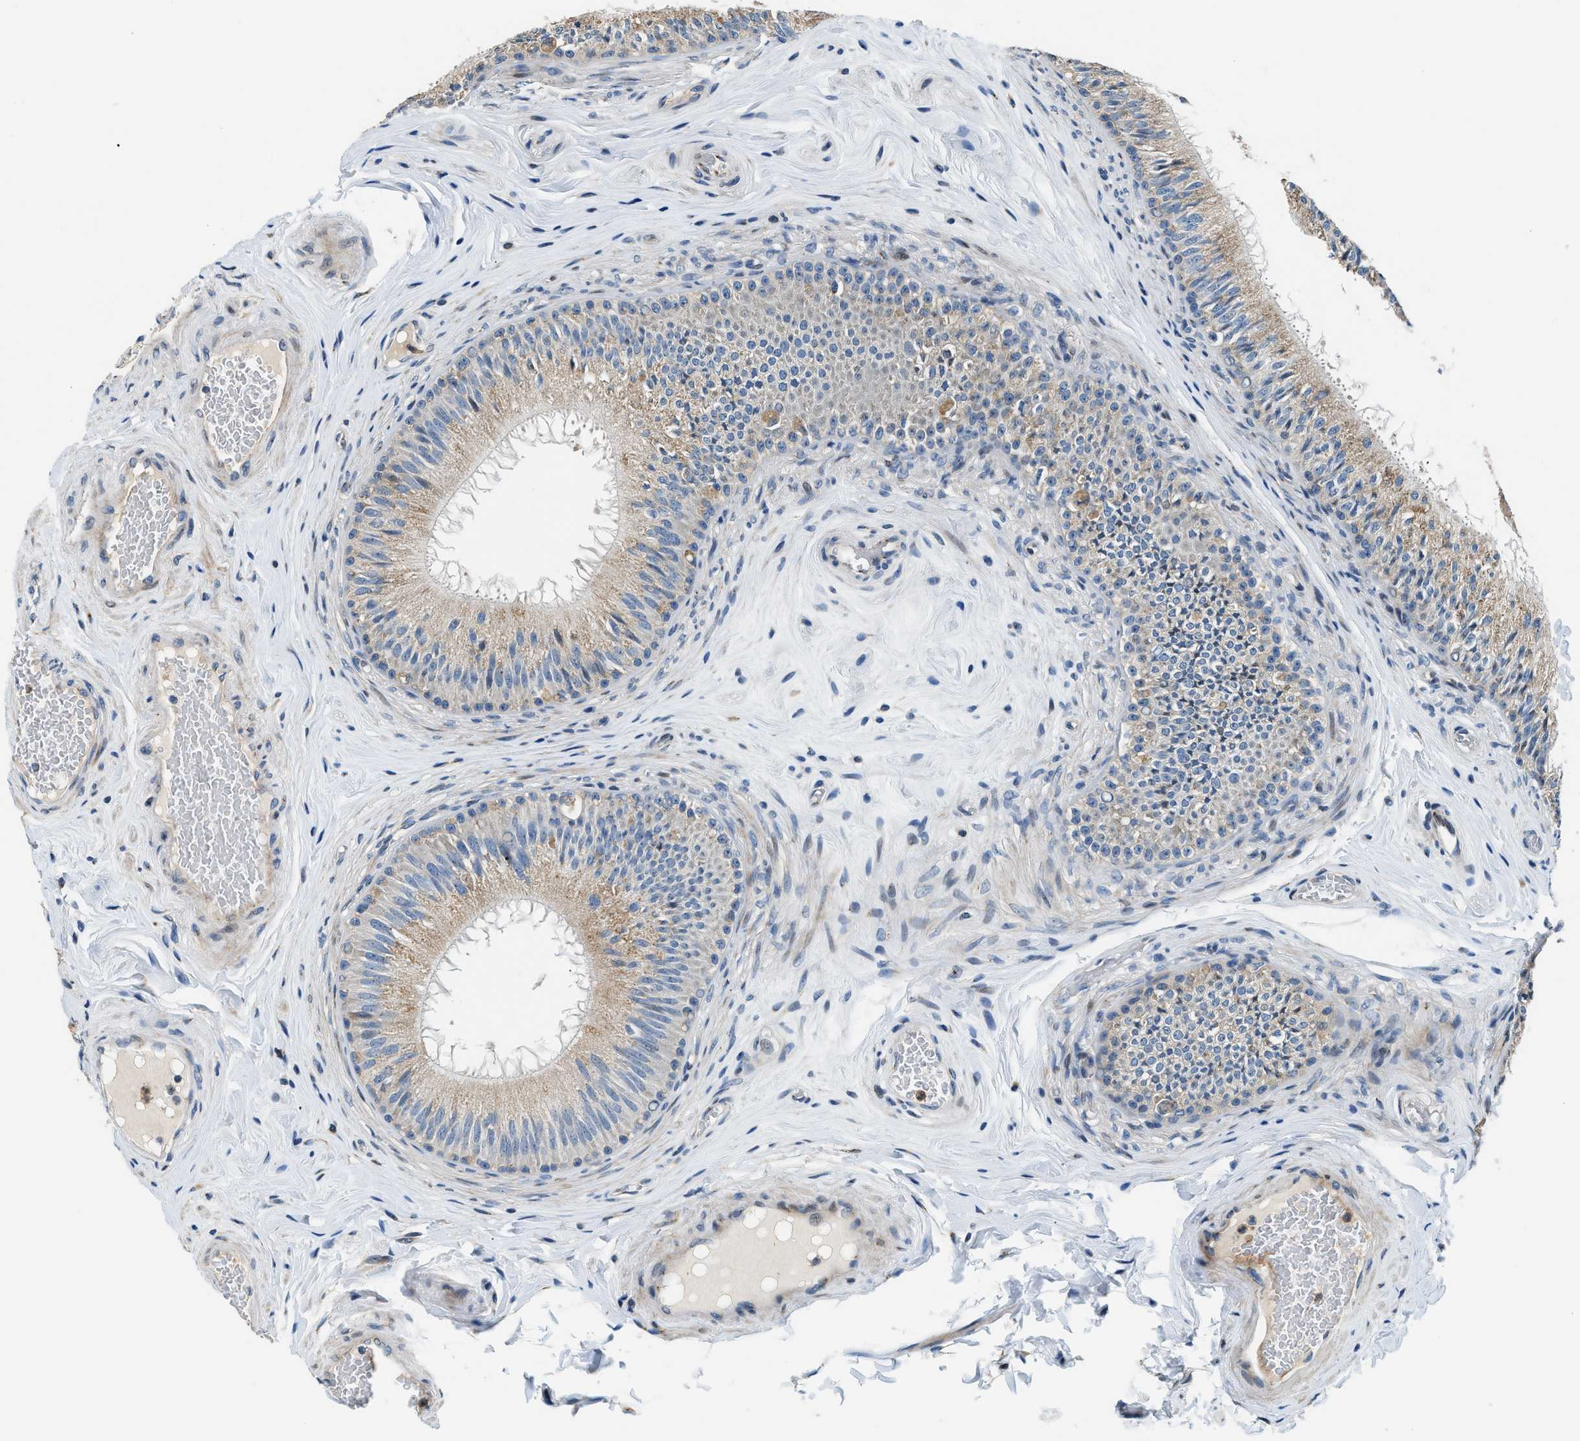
{"staining": {"intensity": "moderate", "quantity": "25%-75%", "location": "cytoplasmic/membranous"}, "tissue": "epididymis", "cell_type": "Glandular cells", "image_type": "normal", "snomed": [{"axis": "morphology", "description": "Normal tissue, NOS"}, {"axis": "topography", "description": "Testis"}, {"axis": "topography", "description": "Epididymis"}], "caption": "DAB immunohistochemical staining of unremarkable epididymis reveals moderate cytoplasmic/membranous protein staining in about 25%-75% of glandular cells. The protein is shown in brown color, while the nuclei are stained blue.", "gene": "FUT8", "patient": {"sex": "male", "age": 36}}